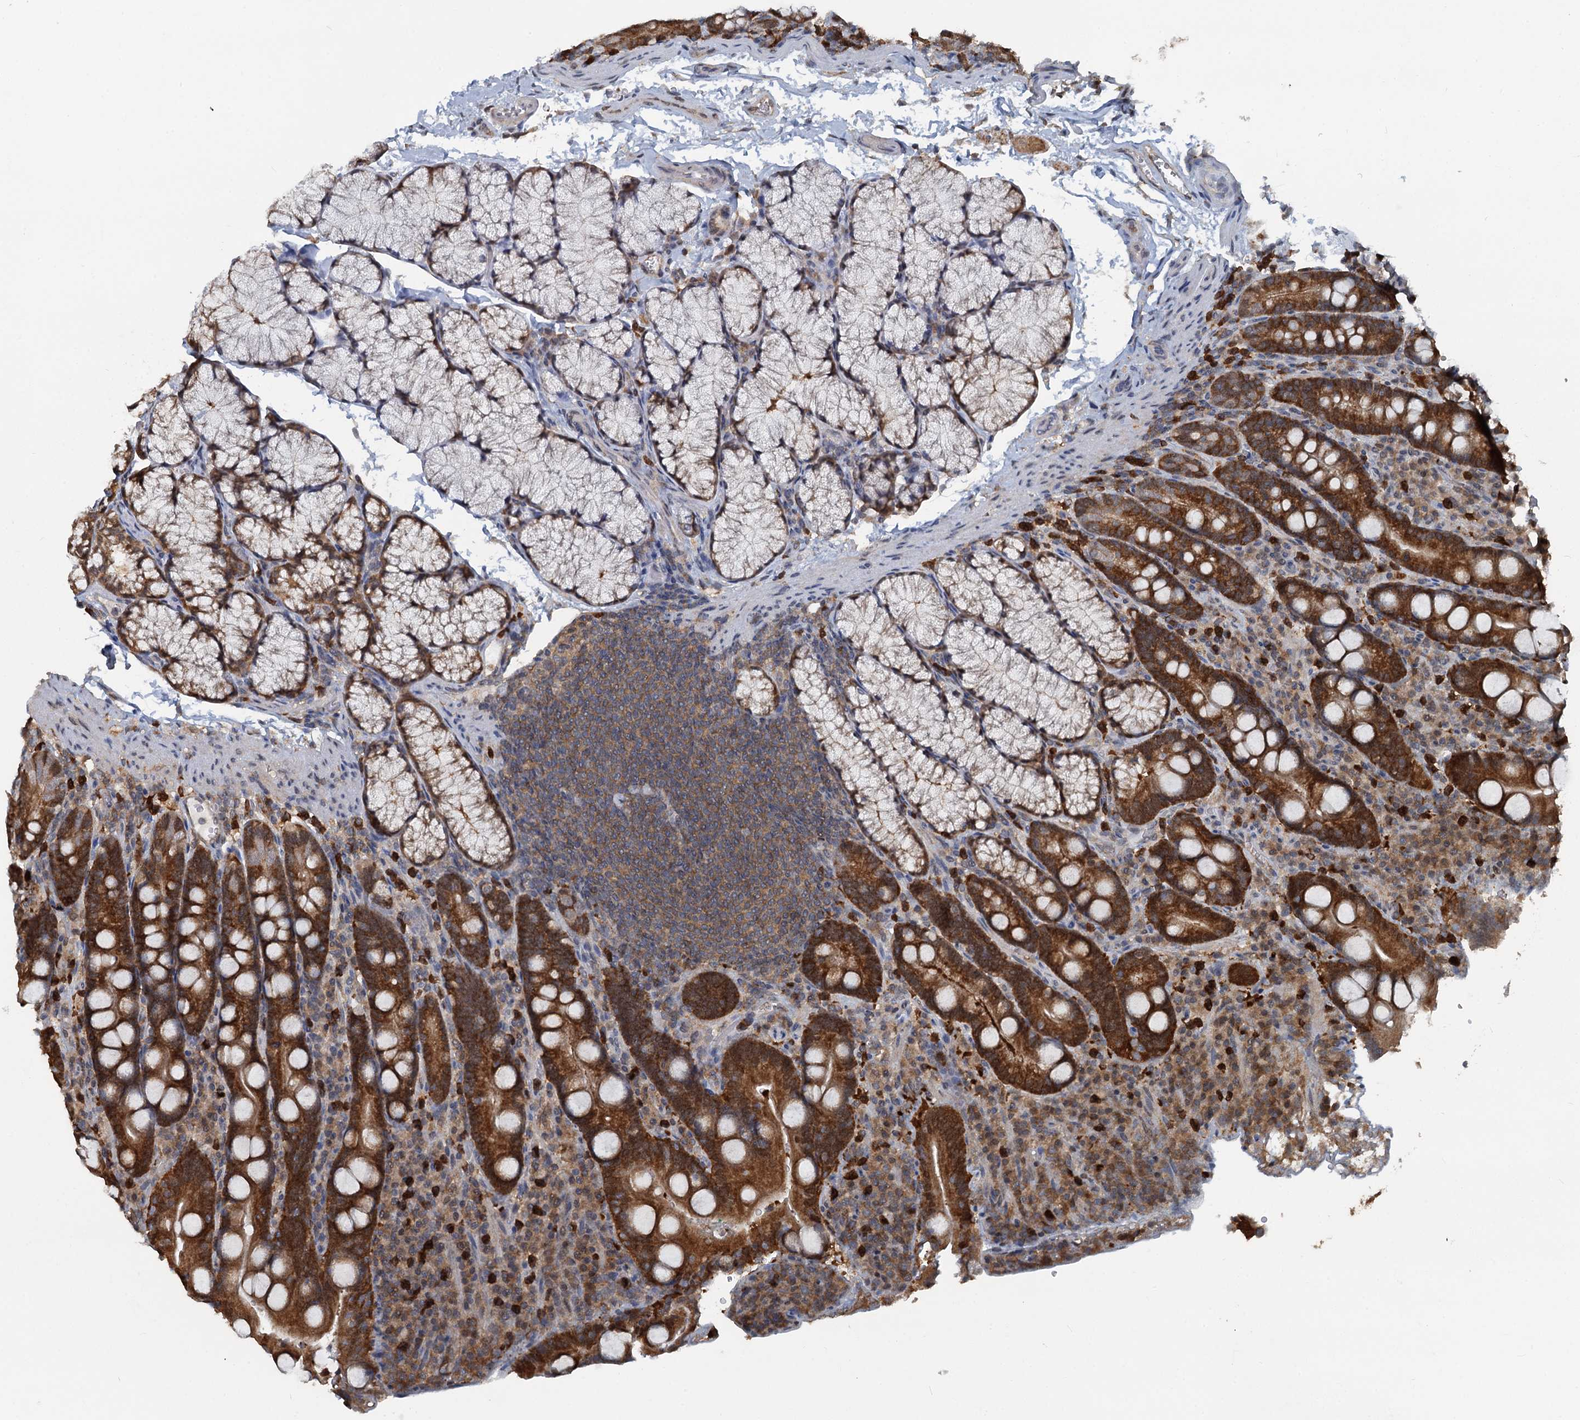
{"staining": {"intensity": "strong", "quantity": ">75%", "location": "cytoplasmic/membranous"}, "tissue": "duodenum", "cell_type": "Glandular cells", "image_type": "normal", "snomed": [{"axis": "morphology", "description": "Normal tissue, NOS"}, {"axis": "topography", "description": "Duodenum"}], "caption": "IHC (DAB (3,3'-diaminobenzidine)) staining of benign human duodenum displays strong cytoplasmic/membranous protein positivity in approximately >75% of glandular cells.", "gene": "GPI", "patient": {"sex": "male", "age": 35}}